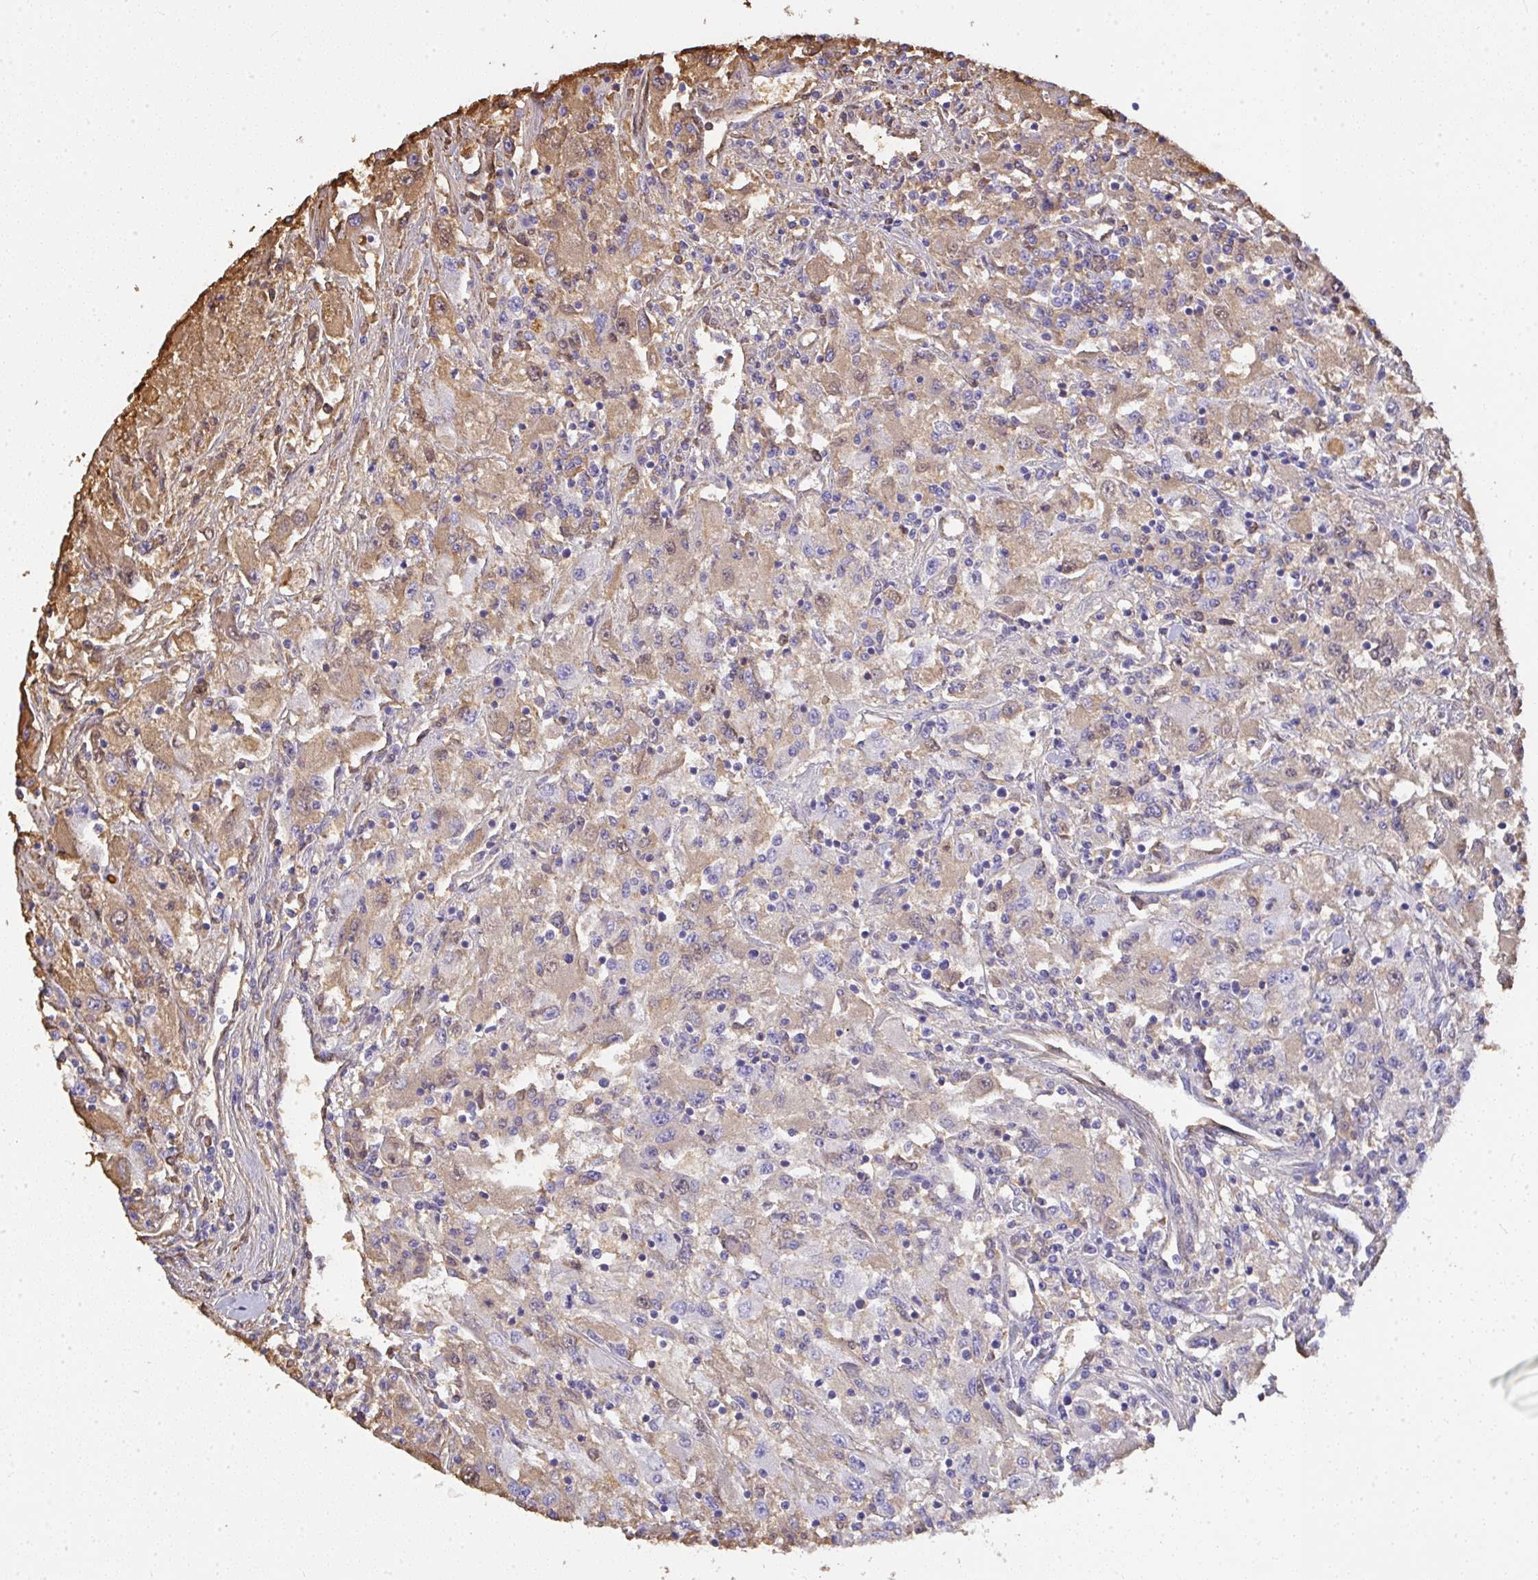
{"staining": {"intensity": "moderate", "quantity": "<25%", "location": "cytoplasmic/membranous"}, "tissue": "renal cancer", "cell_type": "Tumor cells", "image_type": "cancer", "snomed": [{"axis": "morphology", "description": "Adenocarcinoma, NOS"}, {"axis": "topography", "description": "Kidney"}], "caption": "Moderate cytoplasmic/membranous staining for a protein is seen in approximately <25% of tumor cells of renal cancer (adenocarcinoma) using immunohistochemistry.", "gene": "SMYD5", "patient": {"sex": "female", "age": 67}}